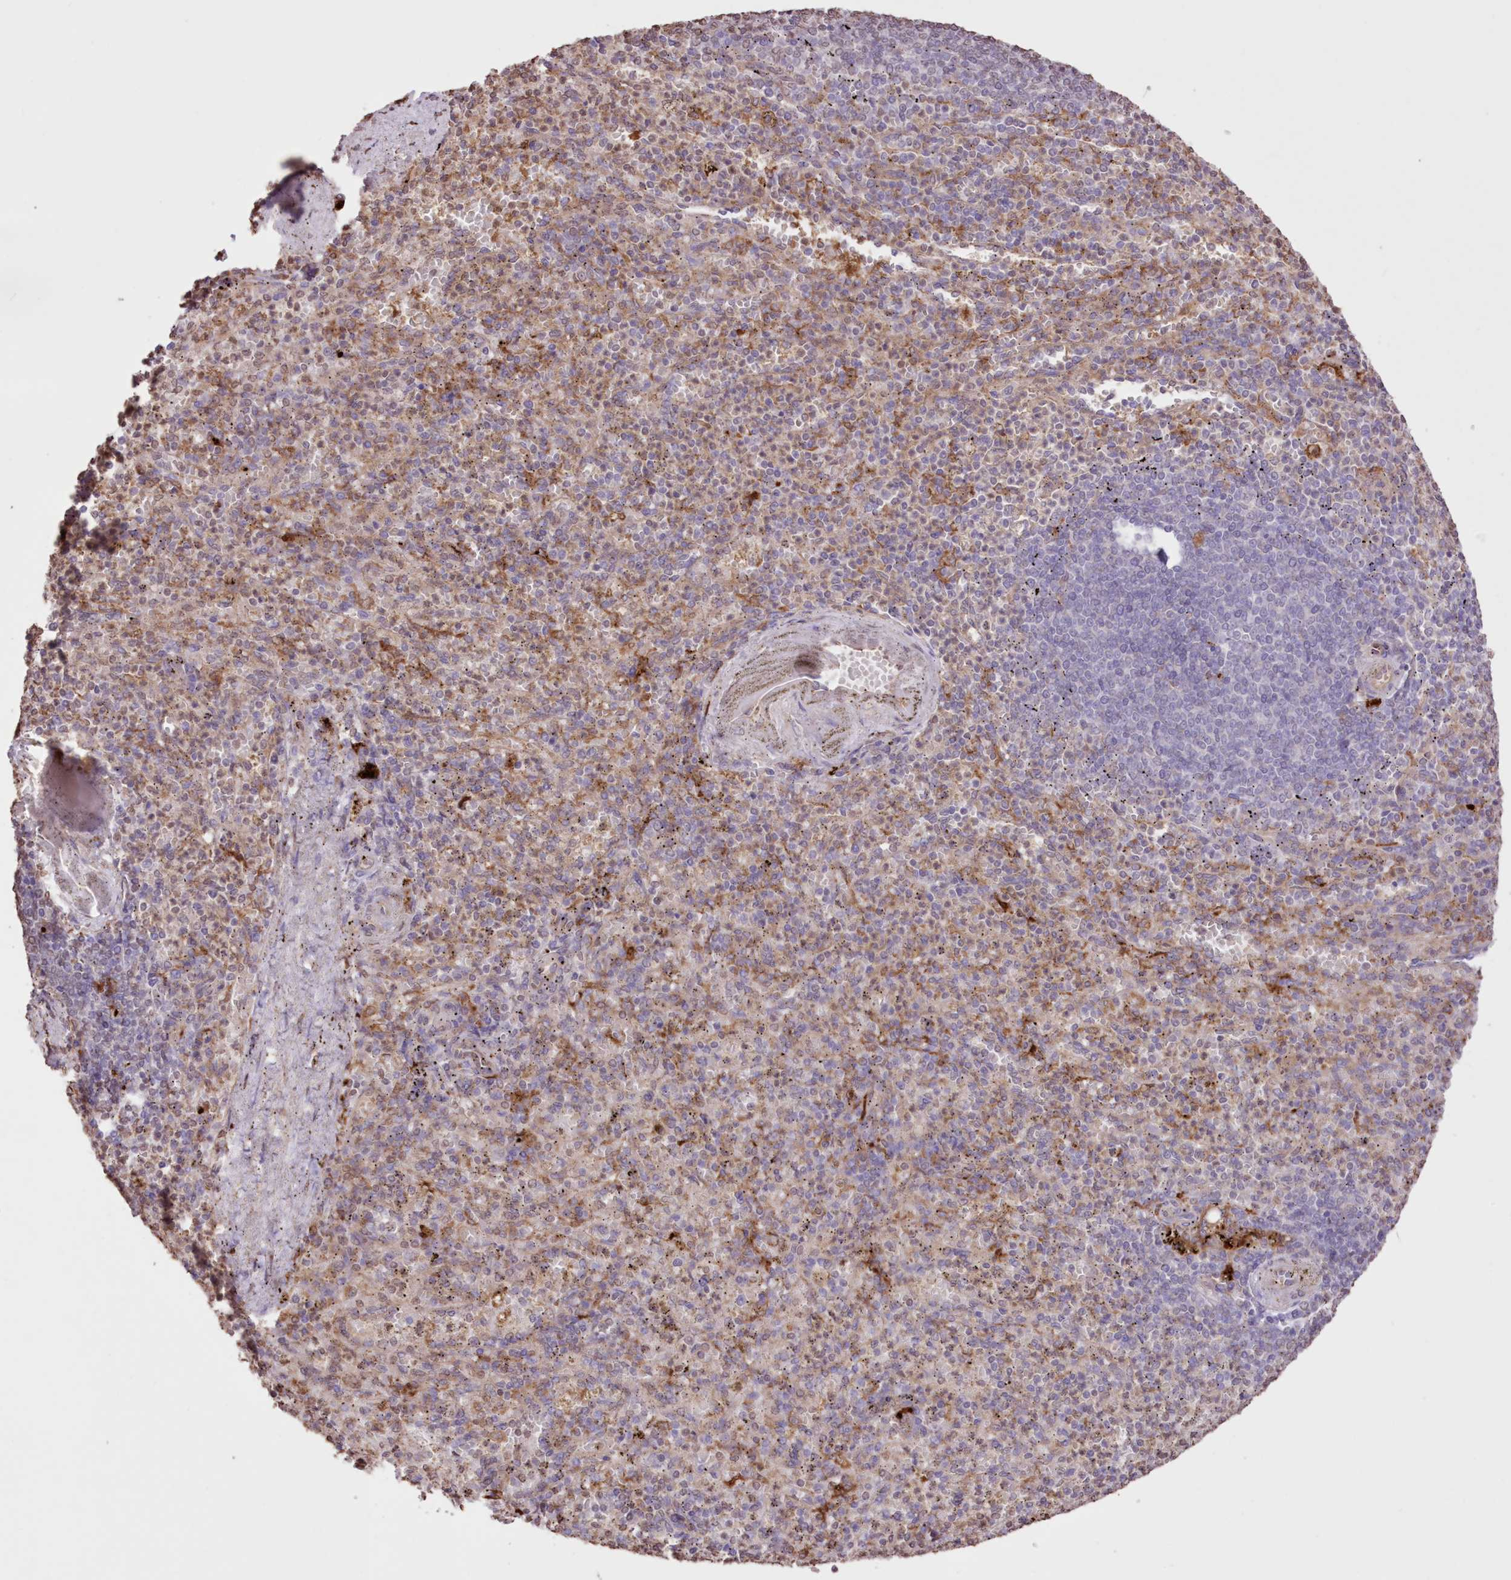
{"staining": {"intensity": "moderate", "quantity": "<25%", "location": "cytoplasmic/membranous"}, "tissue": "spleen", "cell_type": "Cells in red pulp", "image_type": "normal", "snomed": [{"axis": "morphology", "description": "Normal tissue, NOS"}, {"axis": "topography", "description": "Spleen"}], "caption": "Unremarkable spleen exhibits moderate cytoplasmic/membranous staining in about <25% of cells in red pulp, visualized by immunohistochemistry. (Stains: DAB in brown, nuclei in blue, Microscopy: brightfield microscopy at high magnification).", "gene": "FCHO2", "patient": {"sex": "female", "age": 74}}